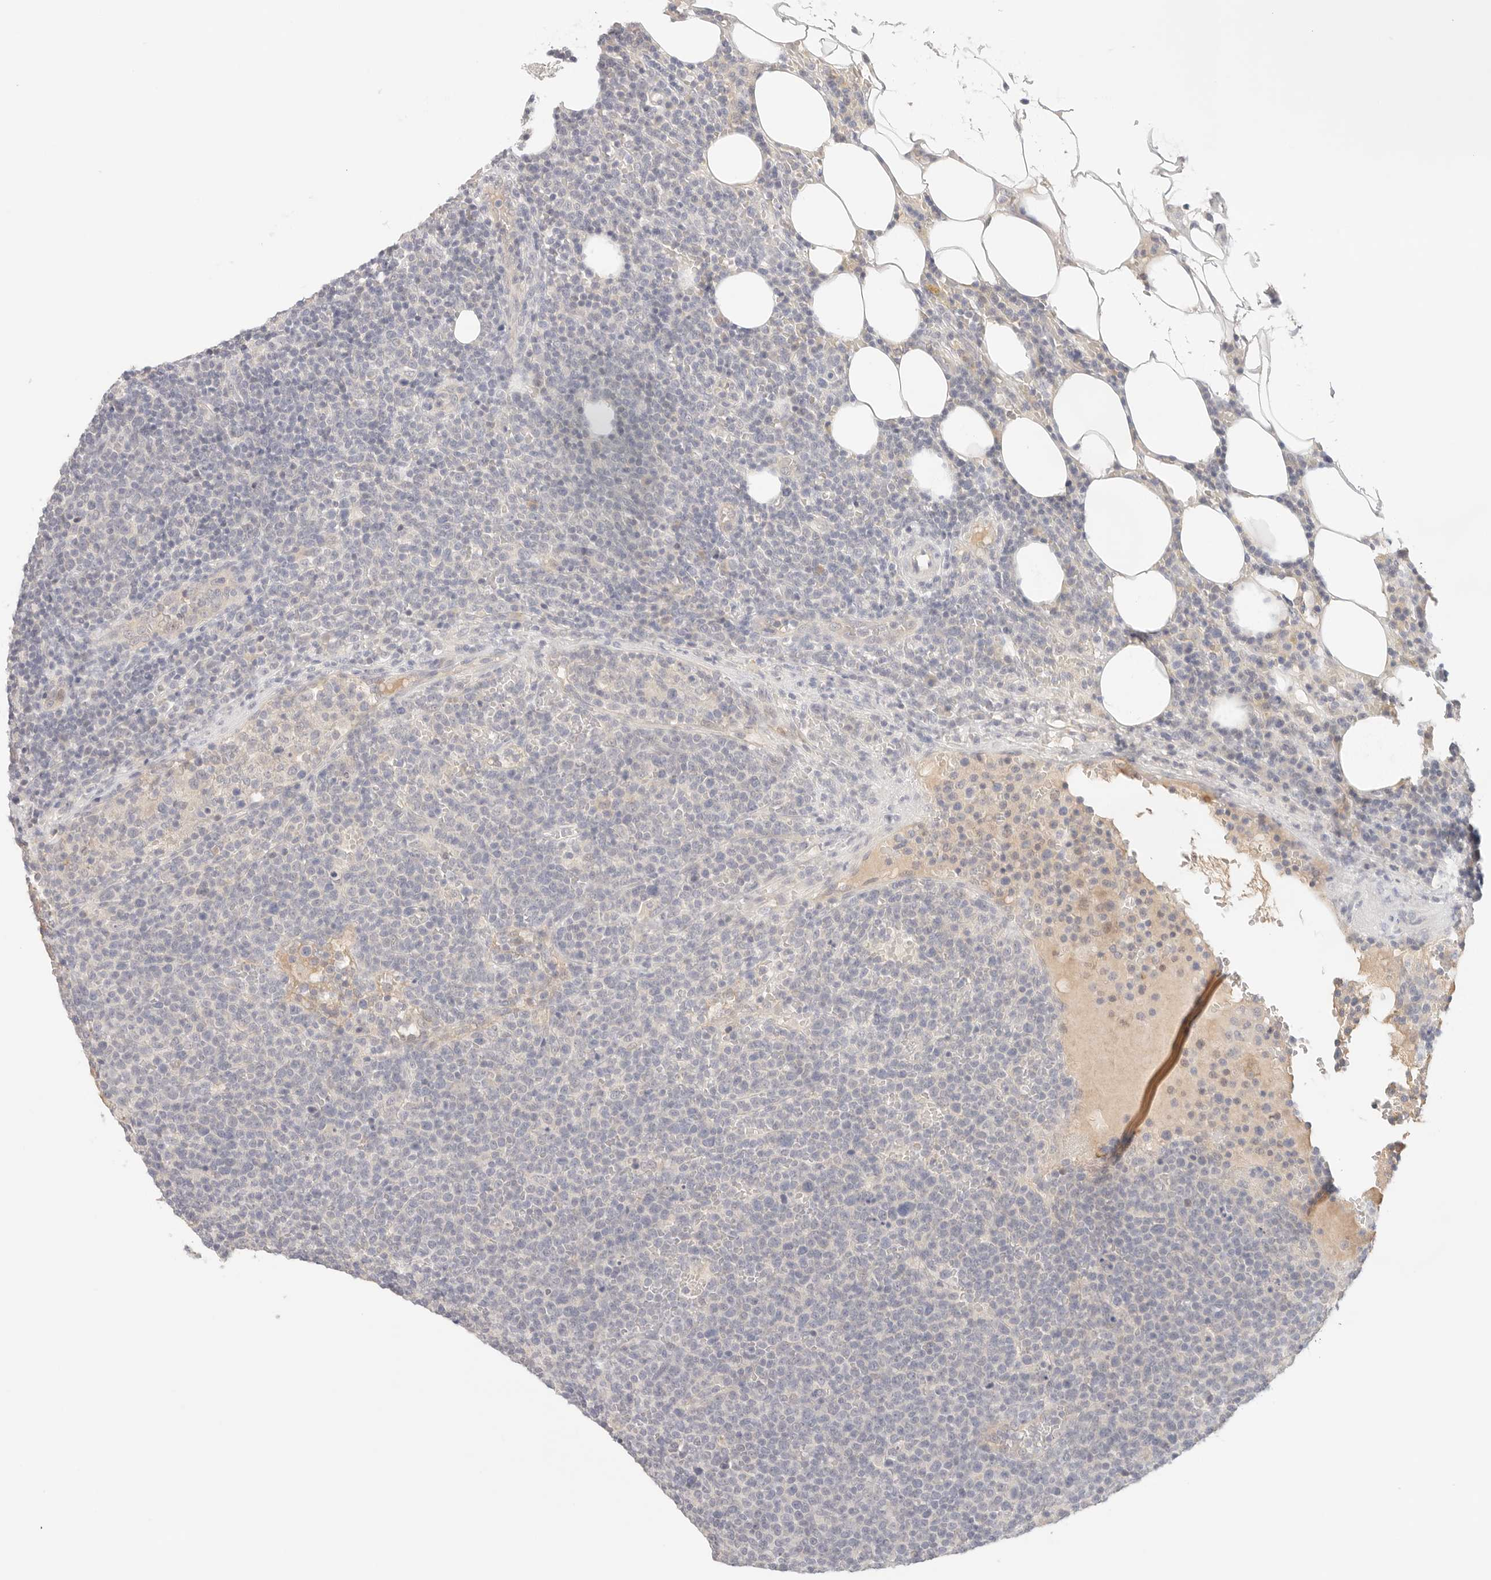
{"staining": {"intensity": "negative", "quantity": "none", "location": "none"}, "tissue": "lymphoma", "cell_type": "Tumor cells", "image_type": "cancer", "snomed": [{"axis": "morphology", "description": "Malignant lymphoma, non-Hodgkin's type, High grade"}, {"axis": "topography", "description": "Lymph node"}], "caption": "IHC photomicrograph of high-grade malignant lymphoma, non-Hodgkin's type stained for a protein (brown), which shows no positivity in tumor cells.", "gene": "SPHK1", "patient": {"sex": "male", "age": 61}}